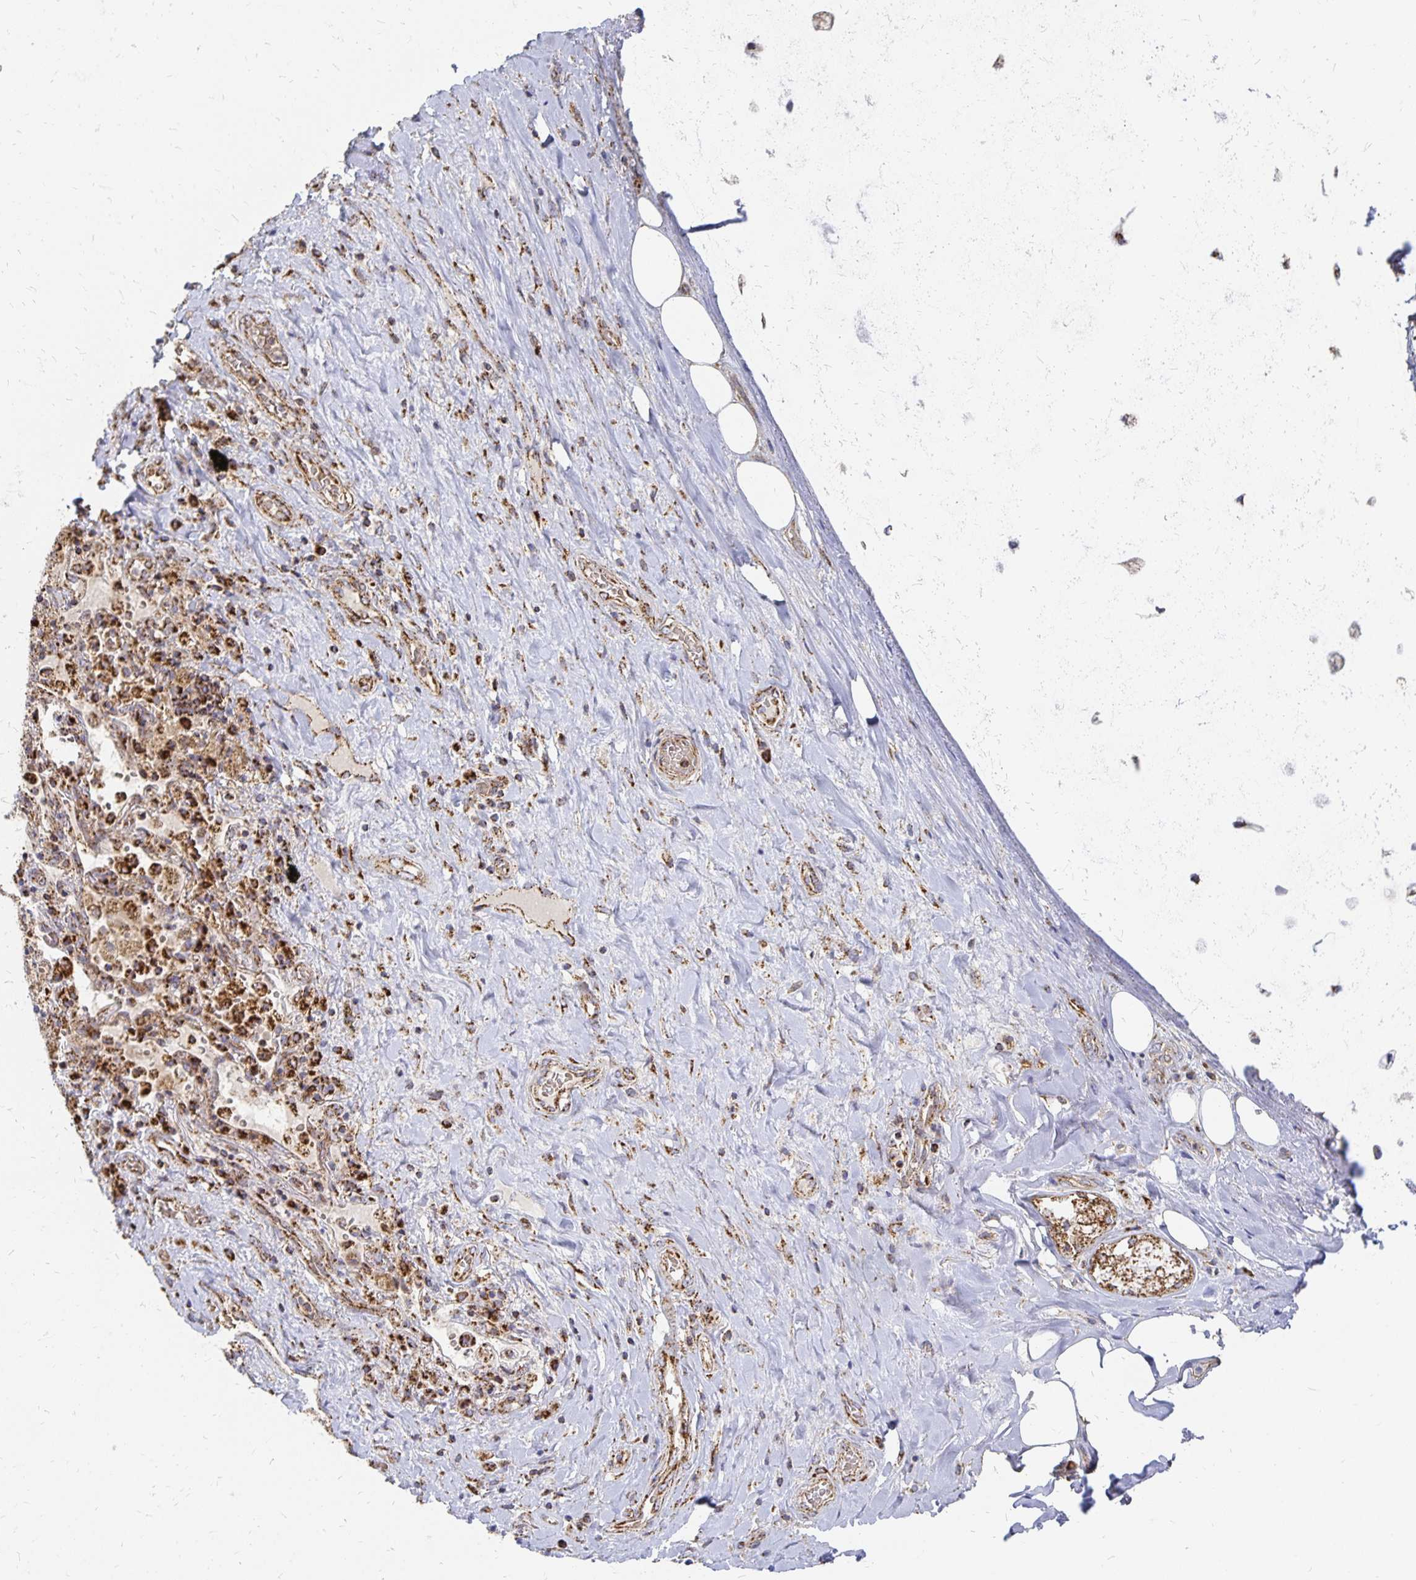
{"staining": {"intensity": "negative", "quantity": "none", "location": "none"}, "tissue": "adipose tissue", "cell_type": "Adipocytes", "image_type": "normal", "snomed": [{"axis": "morphology", "description": "Normal tissue, NOS"}, {"axis": "topography", "description": "Cartilage tissue"}, {"axis": "topography", "description": "Bronchus"}], "caption": "Micrograph shows no significant protein positivity in adipocytes of benign adipose tissue.", "gene": "STOML2", "patient": {"sex": "male", "age": 64}}